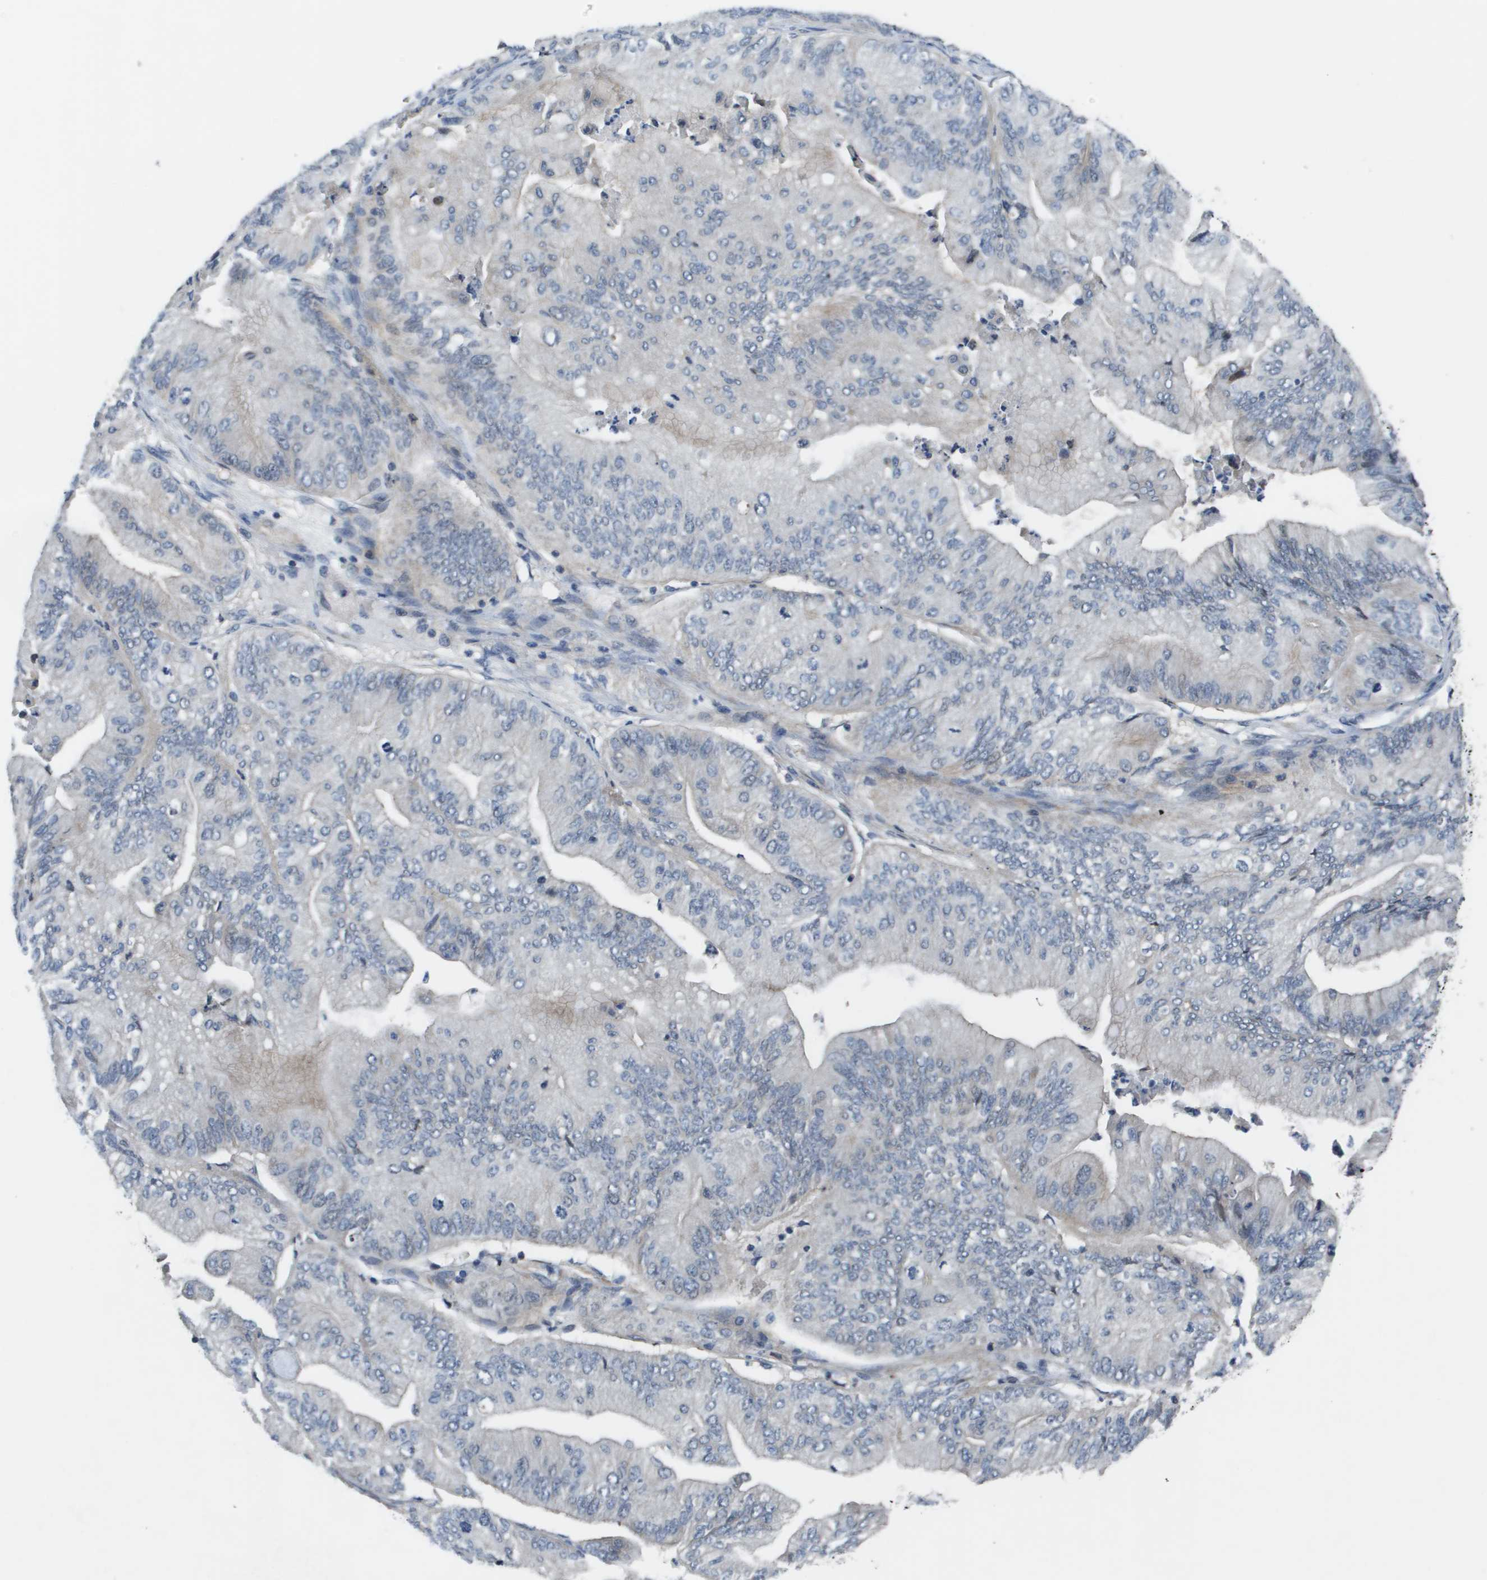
{"staining": {"intensity": "weak", "quantity": "<25%", "location": "cytoplasmic/membranous"}, "tissue": "ovarian cancer", "cell_type": "Tumor cells", "image_type": "cancer", "snomed": [{"axis": "morphology", "description": "Cystadenocarcinoma, mucinous, NOS"}, {"axis": "topography", "description": "Ovary"}], "caption": "The micrograph demonstrates no staining of tumor cells in ovarian cancer.", "gene": "ENPP5", "patient": {"sex": "female", "age": 61}}